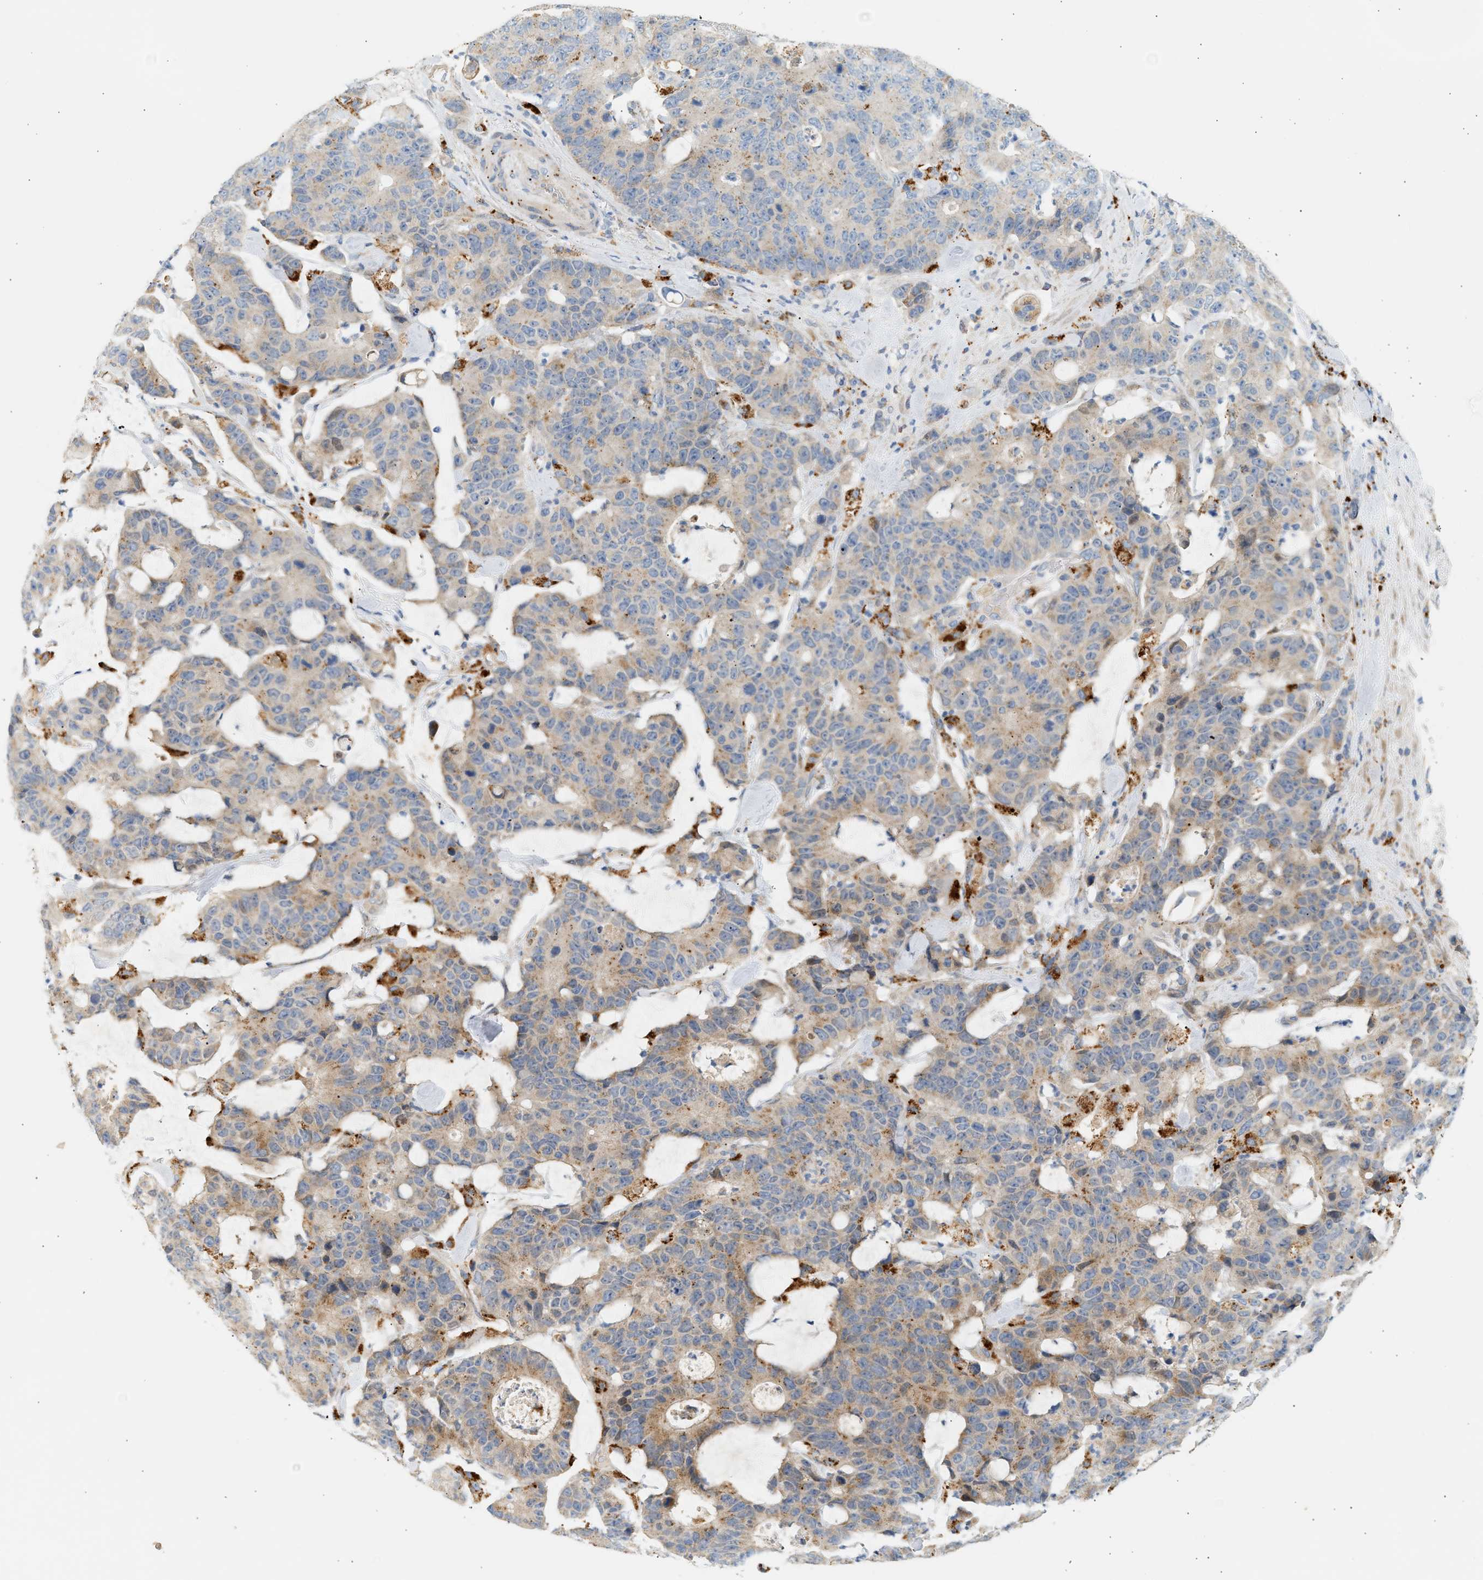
{"staining": {"intensity": "weak", "quantity": ">75%", "location": "cytoplasmic/membranous"}, "tissue": "colorectal cancer", "cell_type": "Tumor cells", "image_type": "cancer", "snomed": [{"axis": "morphology", "description": "Adenocarcinoma, NOS"}, {"axis": "topography", "description": "Colon"}], "caption": "Immunohistochemistry (DAB) staining of human colorectal cancer displays weak cytoplasmic/membranous protein positivity in about >75% of tumor cells.", "gene": "ENTHD1", "patient": {"sex": "female", "age": 86}}